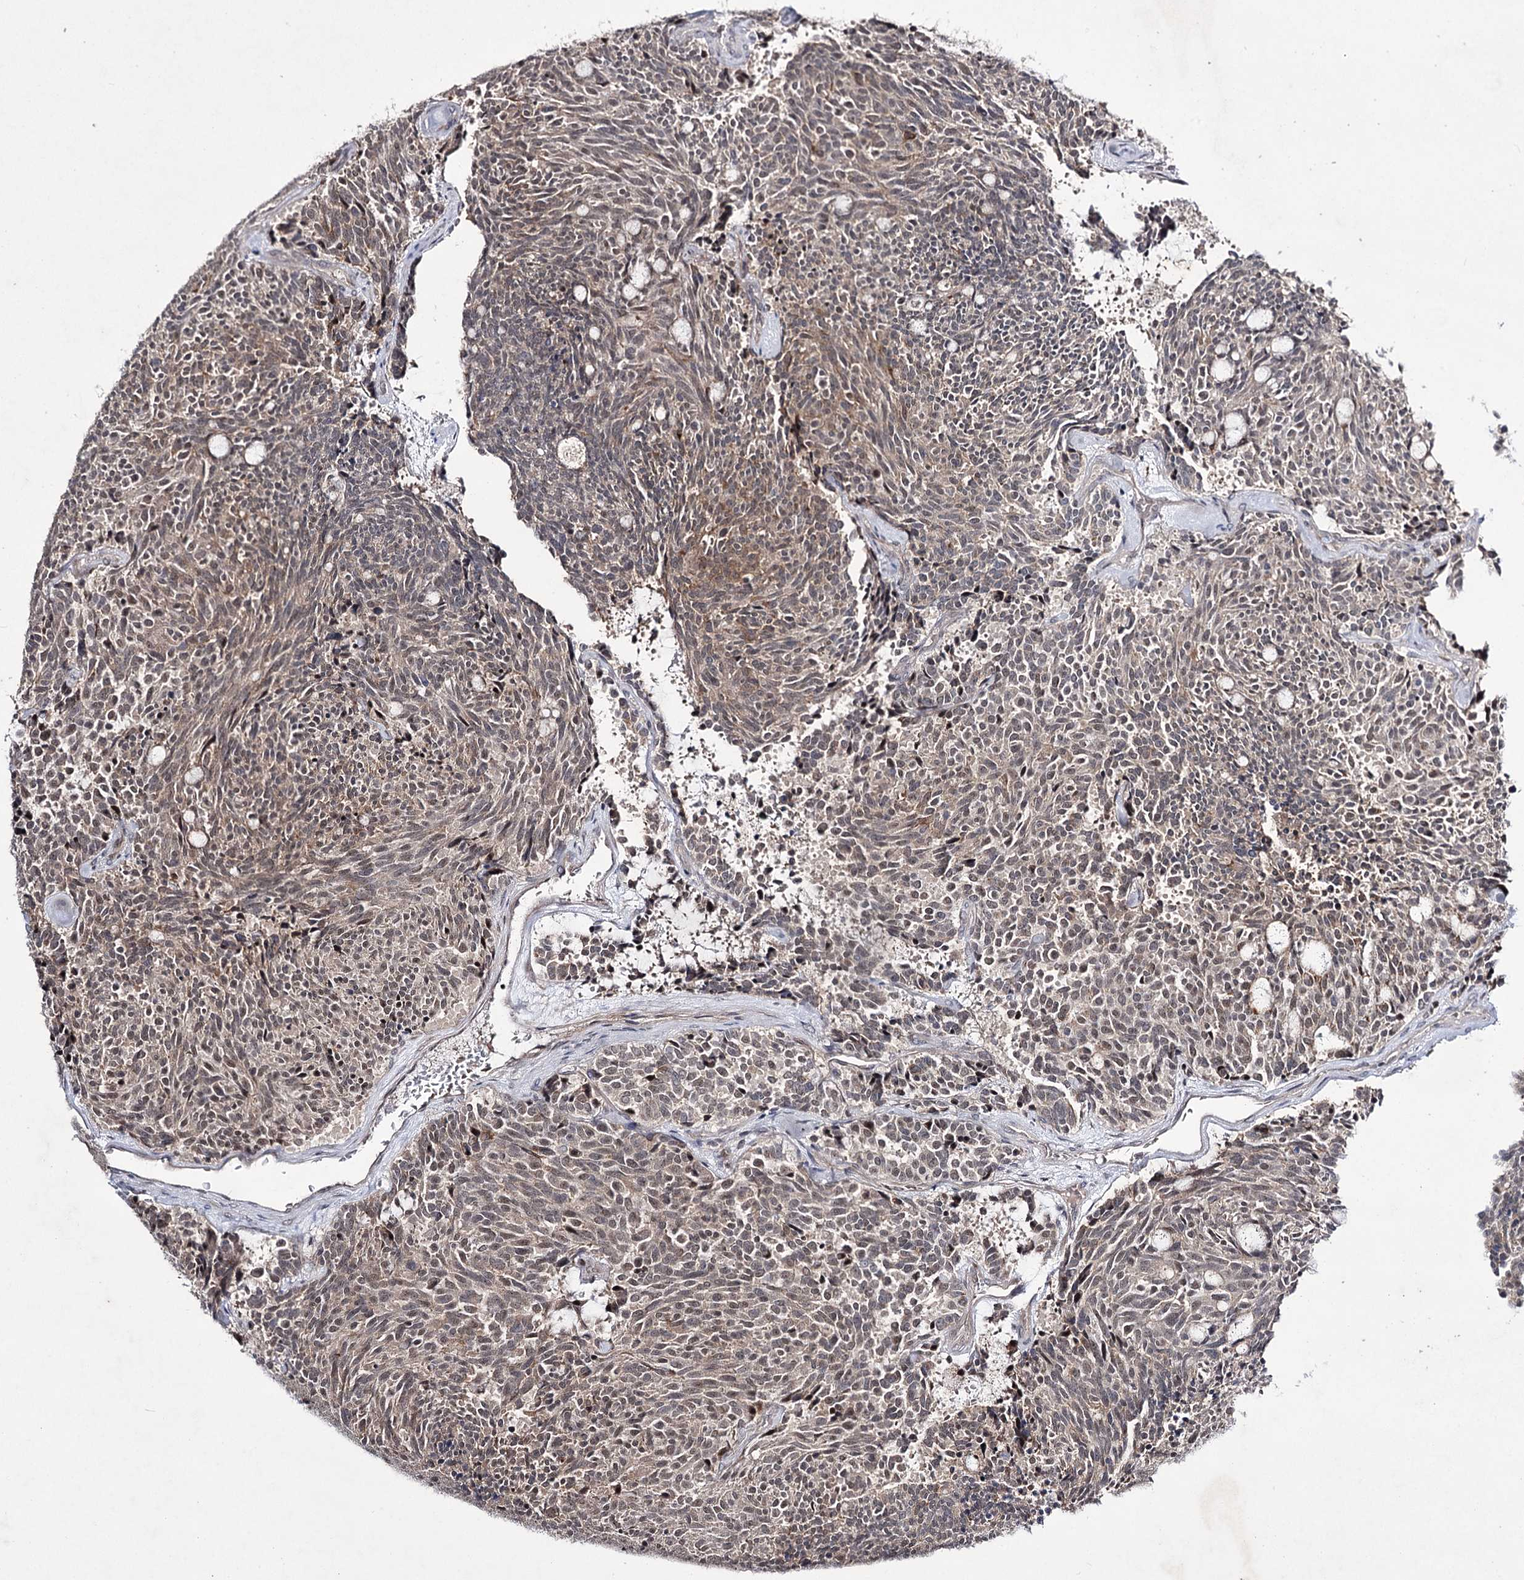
{"staining": {"intensity": "weak", "quantity": ">75%", "location": "cytoplasmic/membranous,nuclear"}, "tissue": "carcinoid", "cell_type": "Tumor cells", "image_type": "cancer", "snomed": [{"axis": "morphology", "description": "Carcinoid, malignant, NOS"}, {"axis": "topography", "description": "Pancreas"}], "caption": "This is an image of IHC staining of carcinoid, which shows weak staining in the cytoplasmic/membranous and nuclear of tumor cells.", "gene": "HOXC11", "patient": {"sex": "female", "age": 54}}